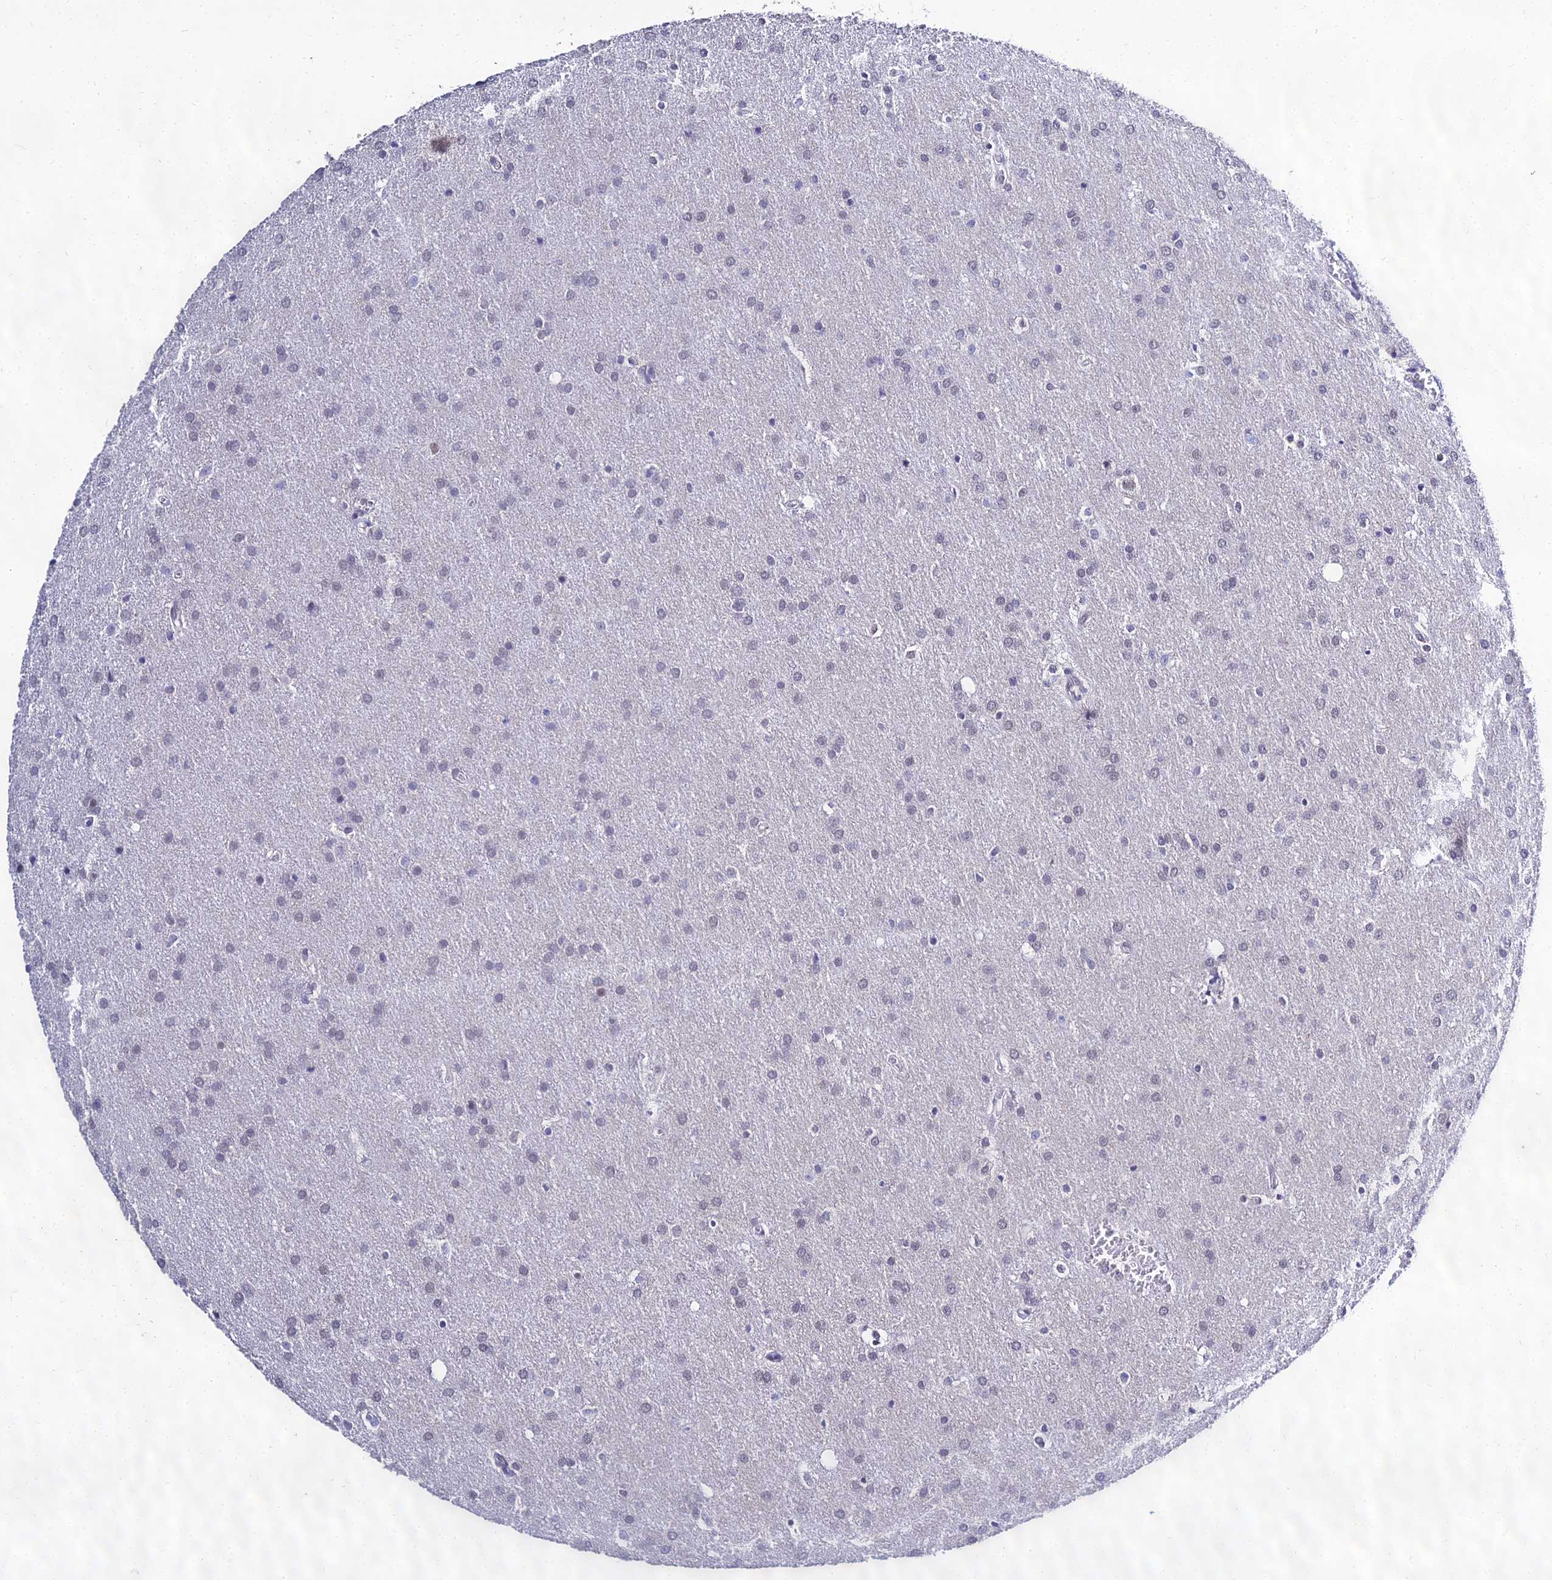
{"staining": {"intensity": "negative", "quantity": "none", "location": "none"}, "tissue": "glioma", "cell_type": "Tumor cells", "image_type": "cancer", "snomed": [{"axis": "morphology", "description": "Glioma, malignant, Low grade"}, {"axis": "topography", "description": "Brain"}], "caption": "Tumor cells are negative for protein expression in human glioma.", "gene": "PPP4R2", "patient": {"sex": "female", "age": 32}}